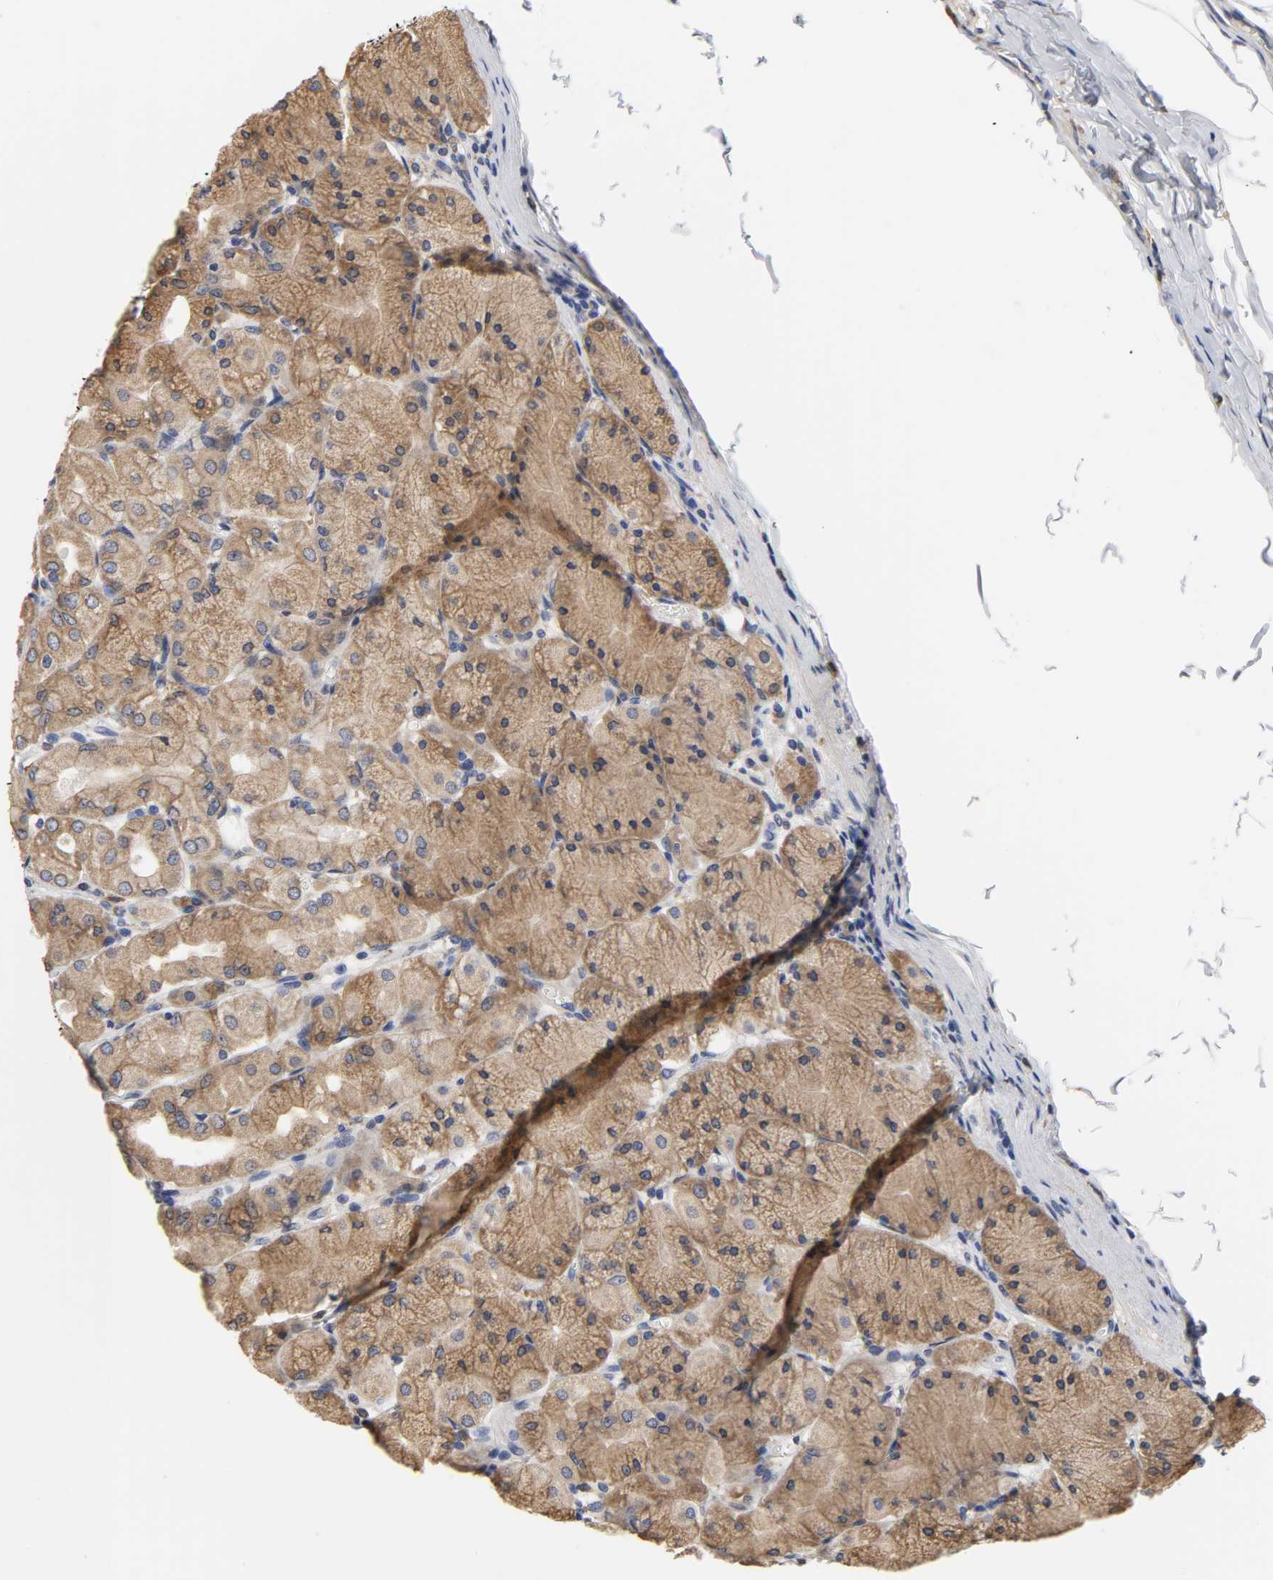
{"staining": {"intensity": "moderate", "quantity": ">75%", "location": "cytoplasmic/membranous"}, "tissue": "stomach", "cell_type": "Glandular cells", "image_type": "normal", "snomed": [{"axis": "morphology", "description": "Normal tissue, NOS"}, {"axis": "topography", "description": "Stomach, upper"}], "caption": "This histopathology image displays immunohistochemistry staining of unremarkable stomach, with medium moderate cytoplasmic/membranous staining in approximately >75% of glandular cells.", "gene": "HCK", "patient": {"sex": "female", "age": 56}}